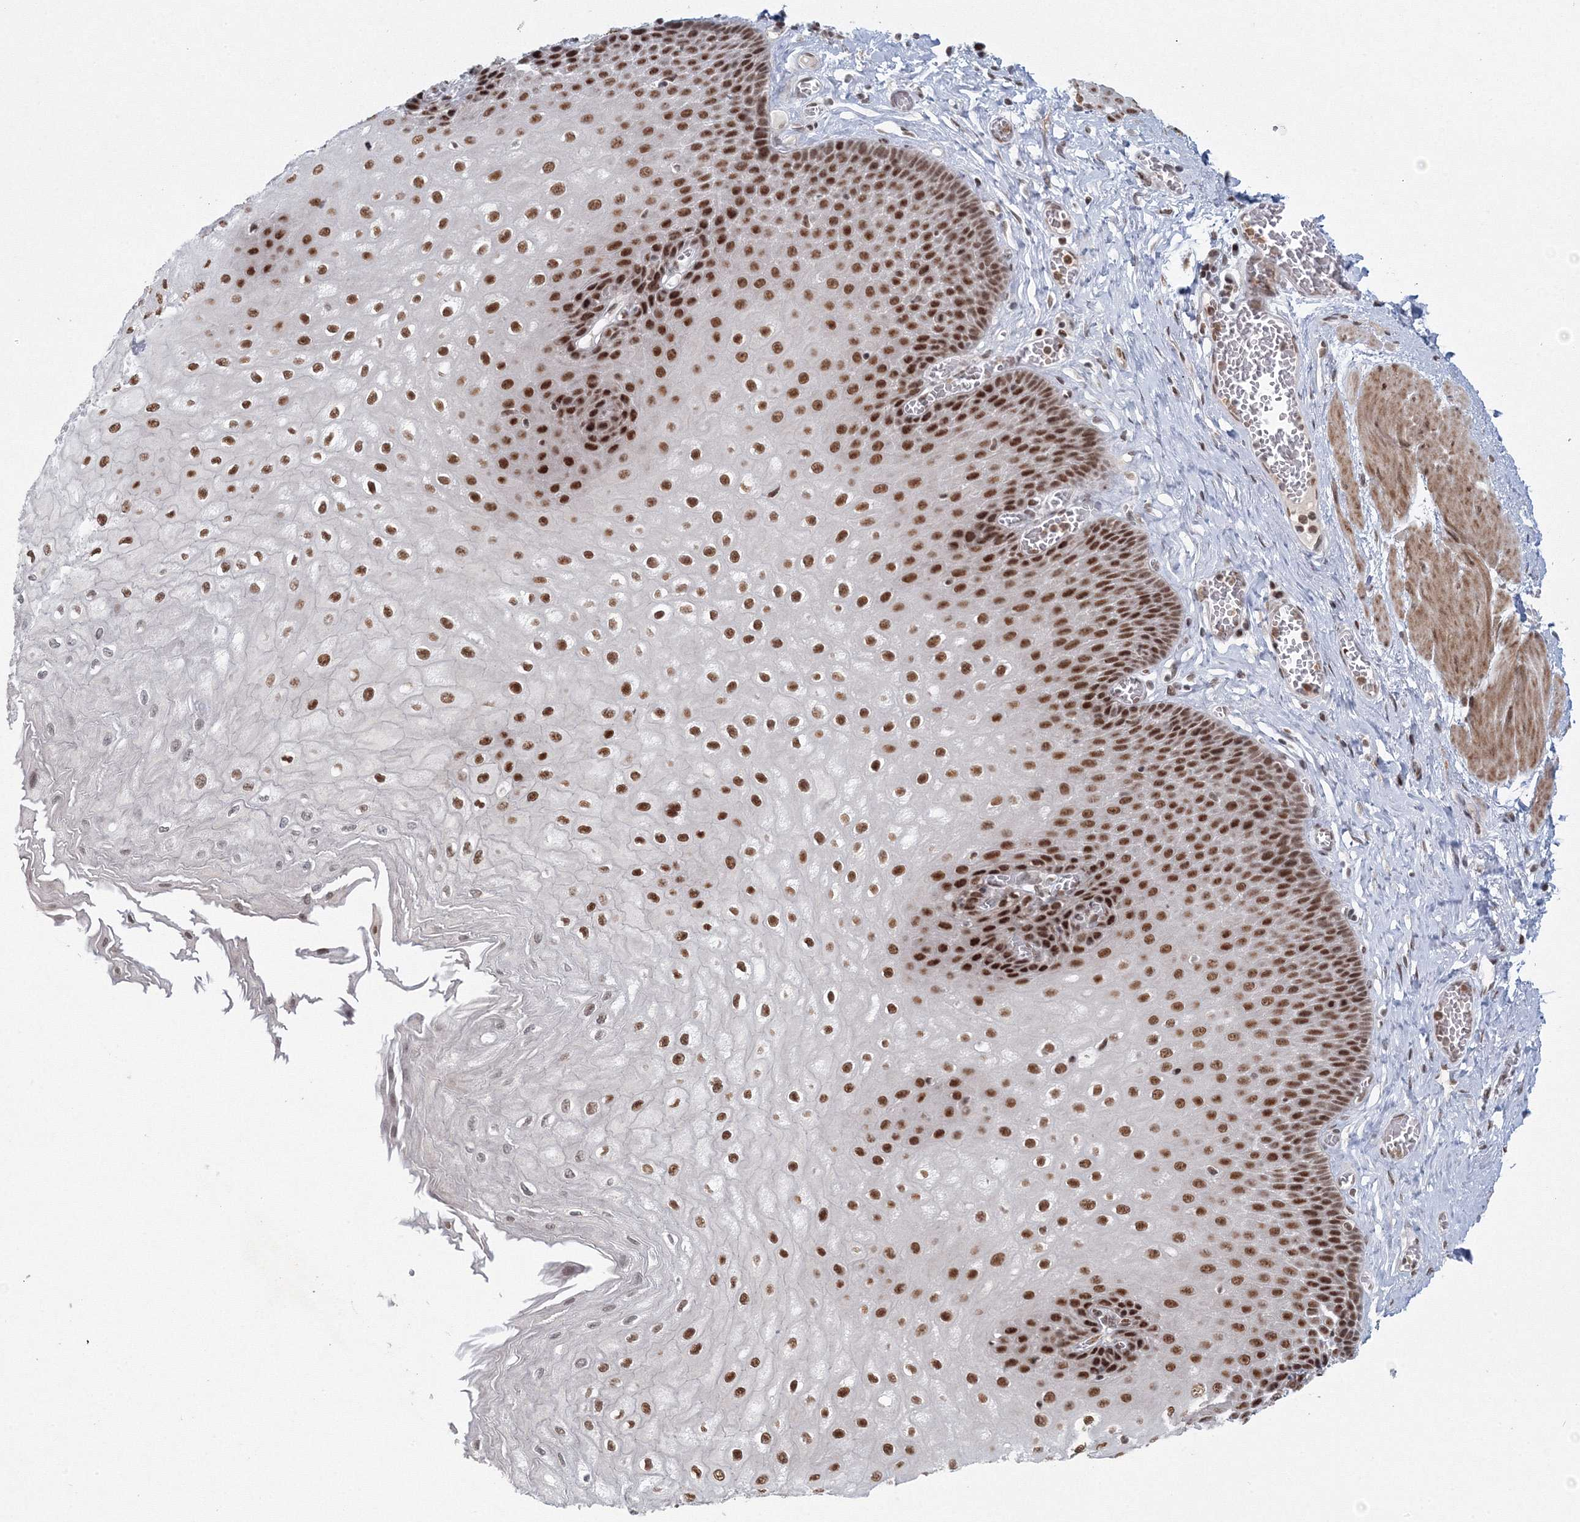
{"staining": {"intensity": "strong", "quantity": ">75%", "location": "nuclear"}, "tissue": "esophagus", "cell_type": "Squamous epithelial cells", "image_type": "normal", "snomed": [{"axis": "morphology", "description": "Normal tissue, NOS"}, {"axis": "topography", "description": "Esophagus"}], "caption": "An IHC histopathology image of benign tissue is shown. Protein staining in brown labels strong nuclear positivity in esophagus within squamous epithelial cells.", "gene": "C3orf33", "patient": {"sex": "male", "age": 60}}